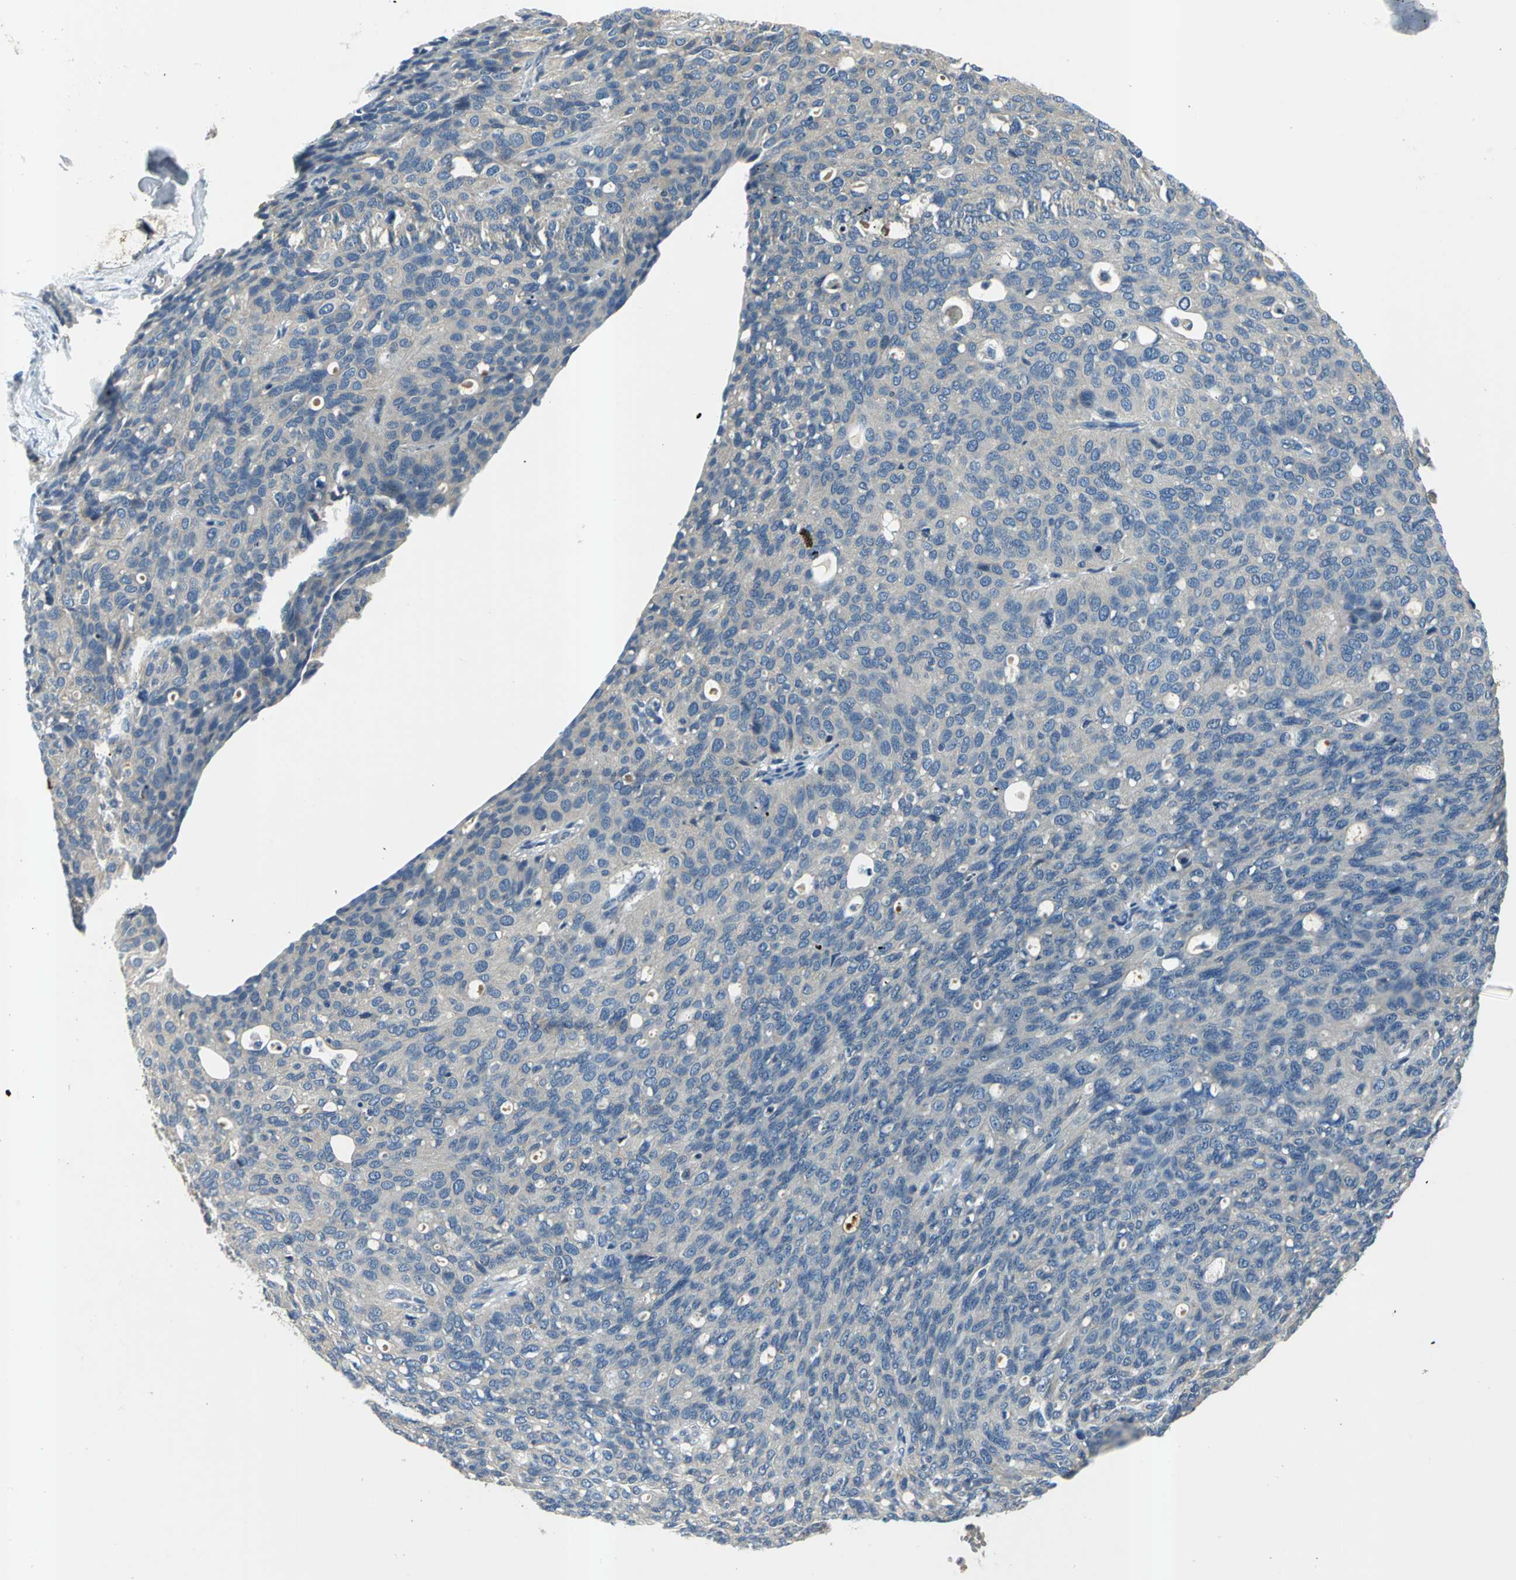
{"staining": {"intensity": "negative", "quantity": "none", "location": "none"}, "tissue": "ovarian cancer", "cell_type": "Tumor cells", "image_type": "cancer", "snomed": [{"axis": "morphology", "description": "Carcinoma, endometroid"}, {"axis": "topography", "description": "Ovary"}], "caption": "IHC of human endometroid carcinoma (ovarian) exhibits no staining in tumor cells.", "gene": "SLC16A7", "patient": {"sex": "female", "age": 60}}